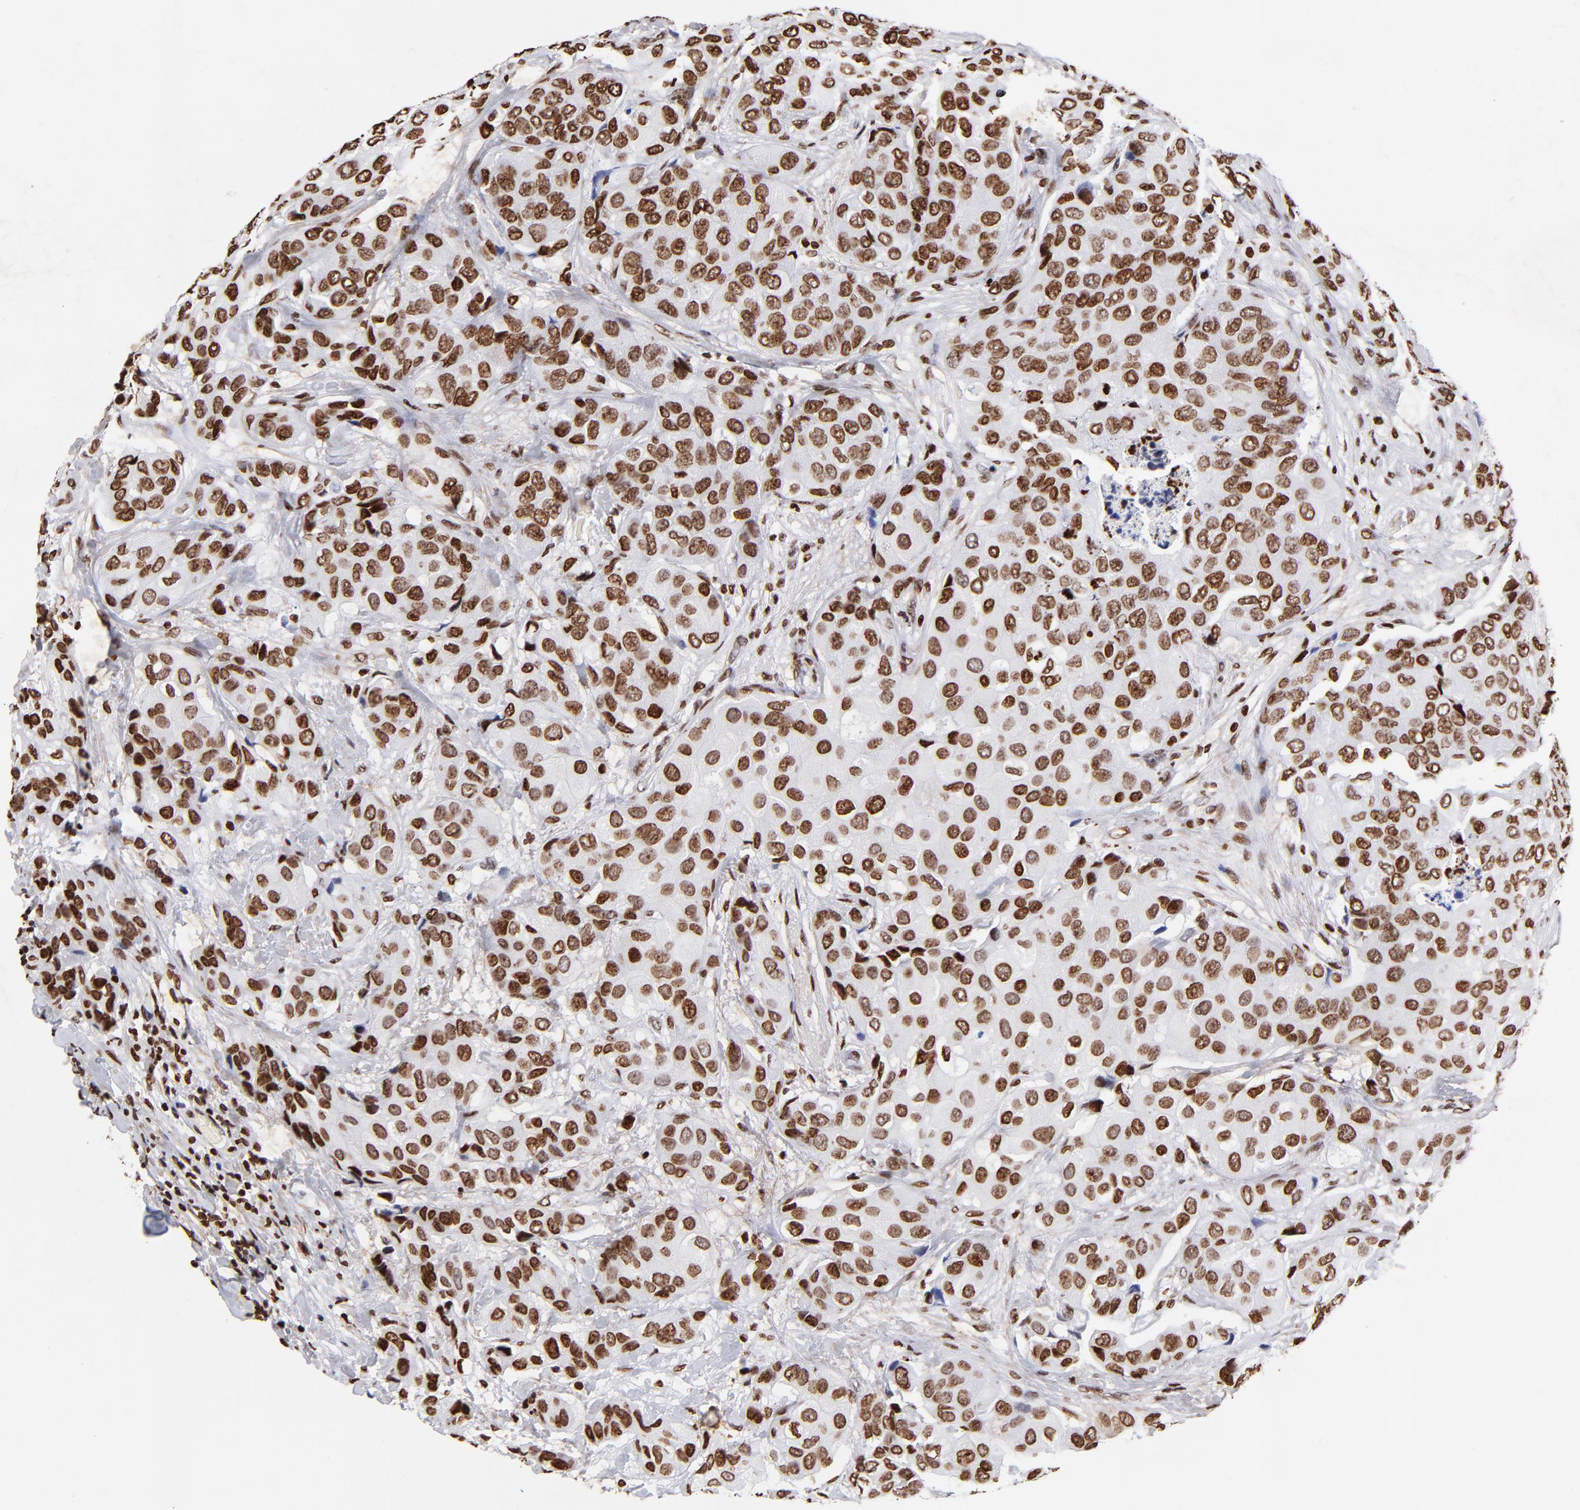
{"staining": {"intensity": "strong", "quantity": ">75%", "location": "nuclear"}, "tissue": "breast cancer", "cell_type": "Tumor cells", "image_type": "cancer", "snomed": [{"axis": "morphology", "description": "Duct carcinoma"}, {"axis": "topography", "description": "Breast"}], "caption": "This photomicrograph displays immunohistochemistry staining of breast cancer, with high strong nuclear expression in approximately >75% of tumor cells.", "gene": "FBH1", "patient": {"sex": "female", "age": 68}}